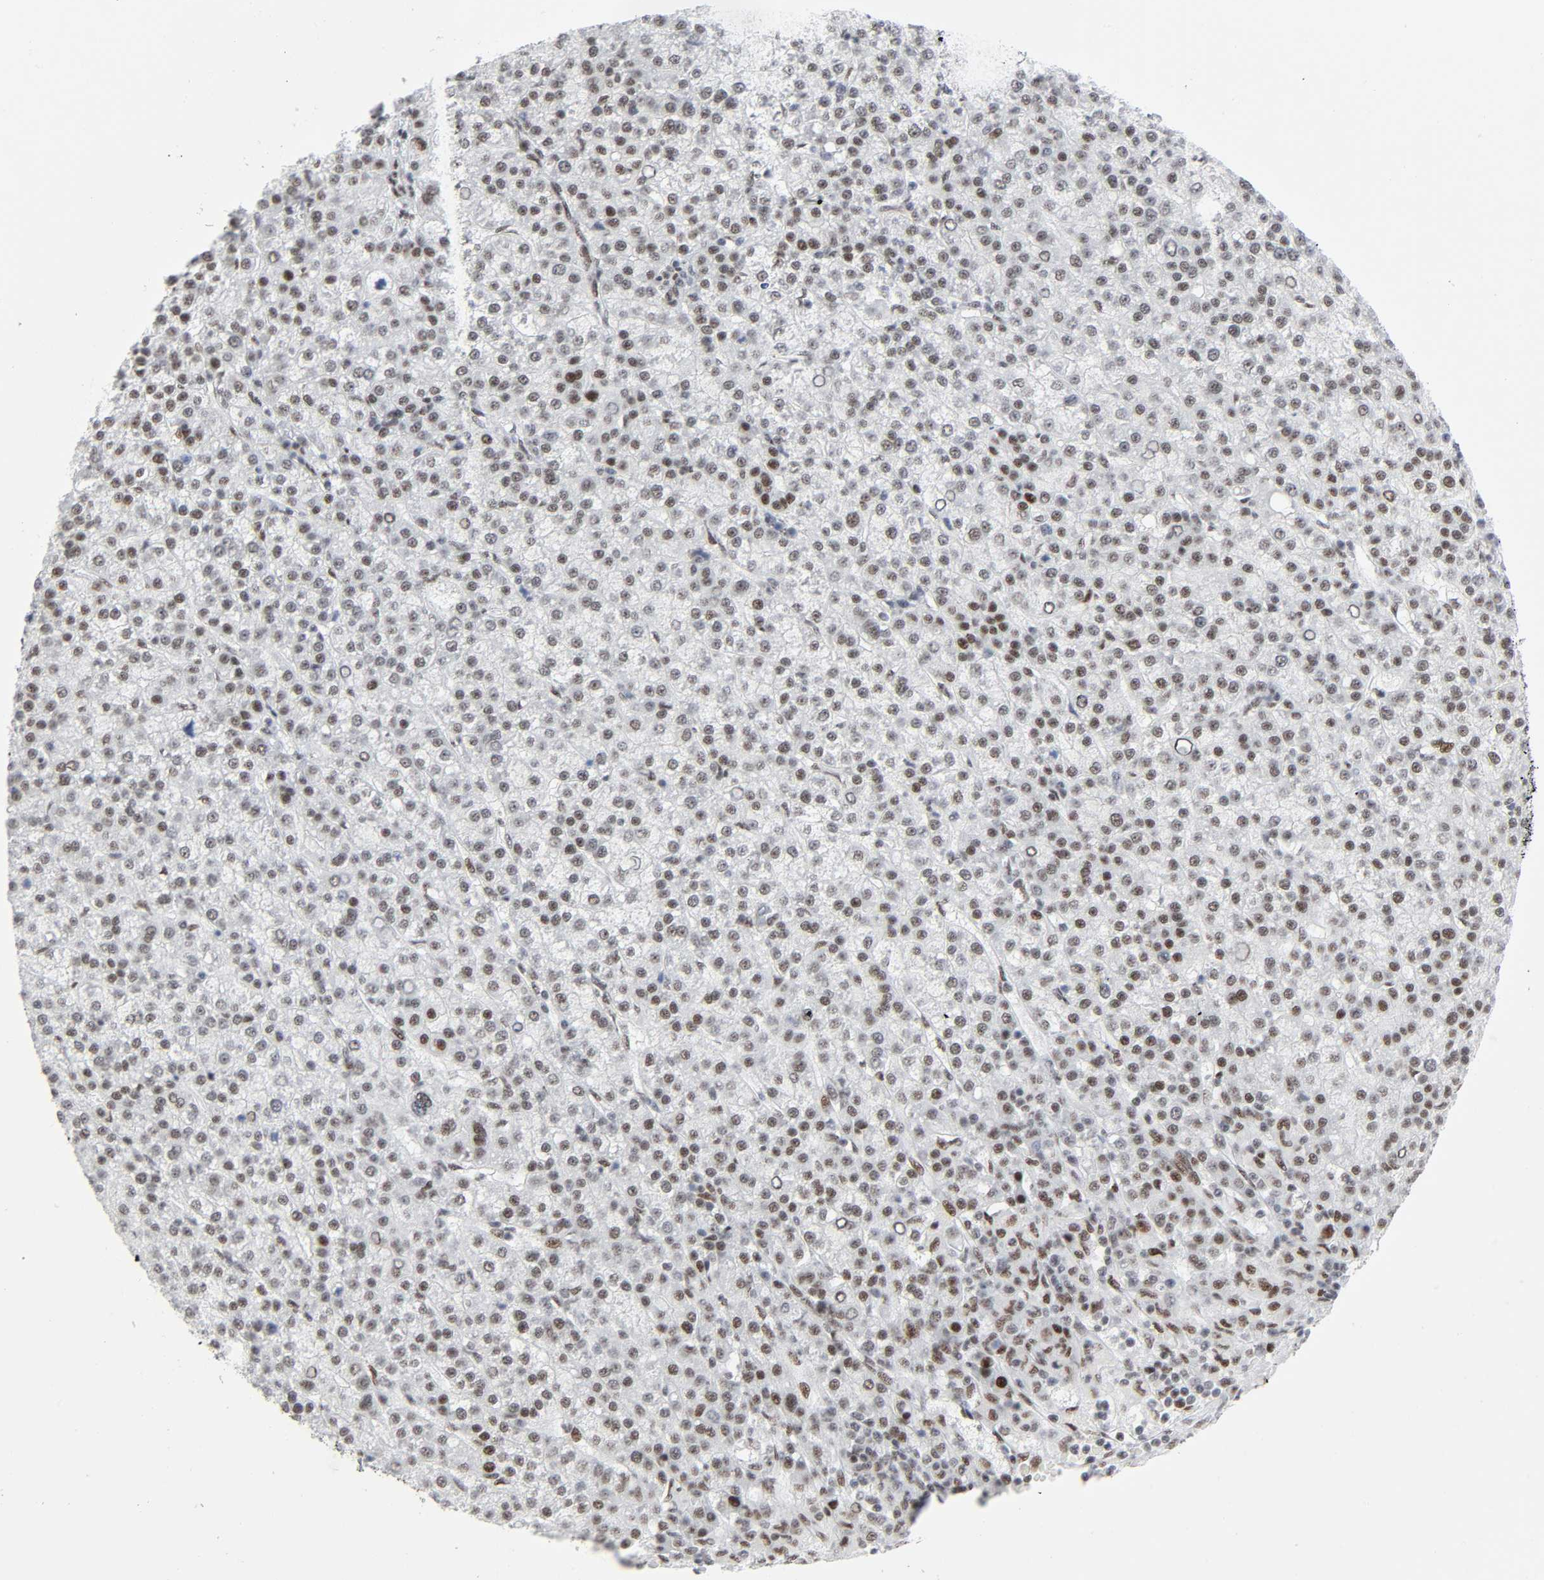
{"staining": {"intensity": "moderate", "quantity": ">75%", "location": "nuclear"}, "tissue": "liver cancer", "cell_type": "Tumor cells", "image_type": "cancer", "snomed": [{"axis": "morphology", "description": "Carcinoma, Hepatocellular, NOS"}, {"axis": "topography", "description": "Liver"}], "caption": "Immunohistochemical staining of liver cancer demonstrates medium levels of moderate nuclear protein positivity in approximately >75% of tumor cells.", "gene": "HSF1", "patient": {"sex": "female", "age": 58}}